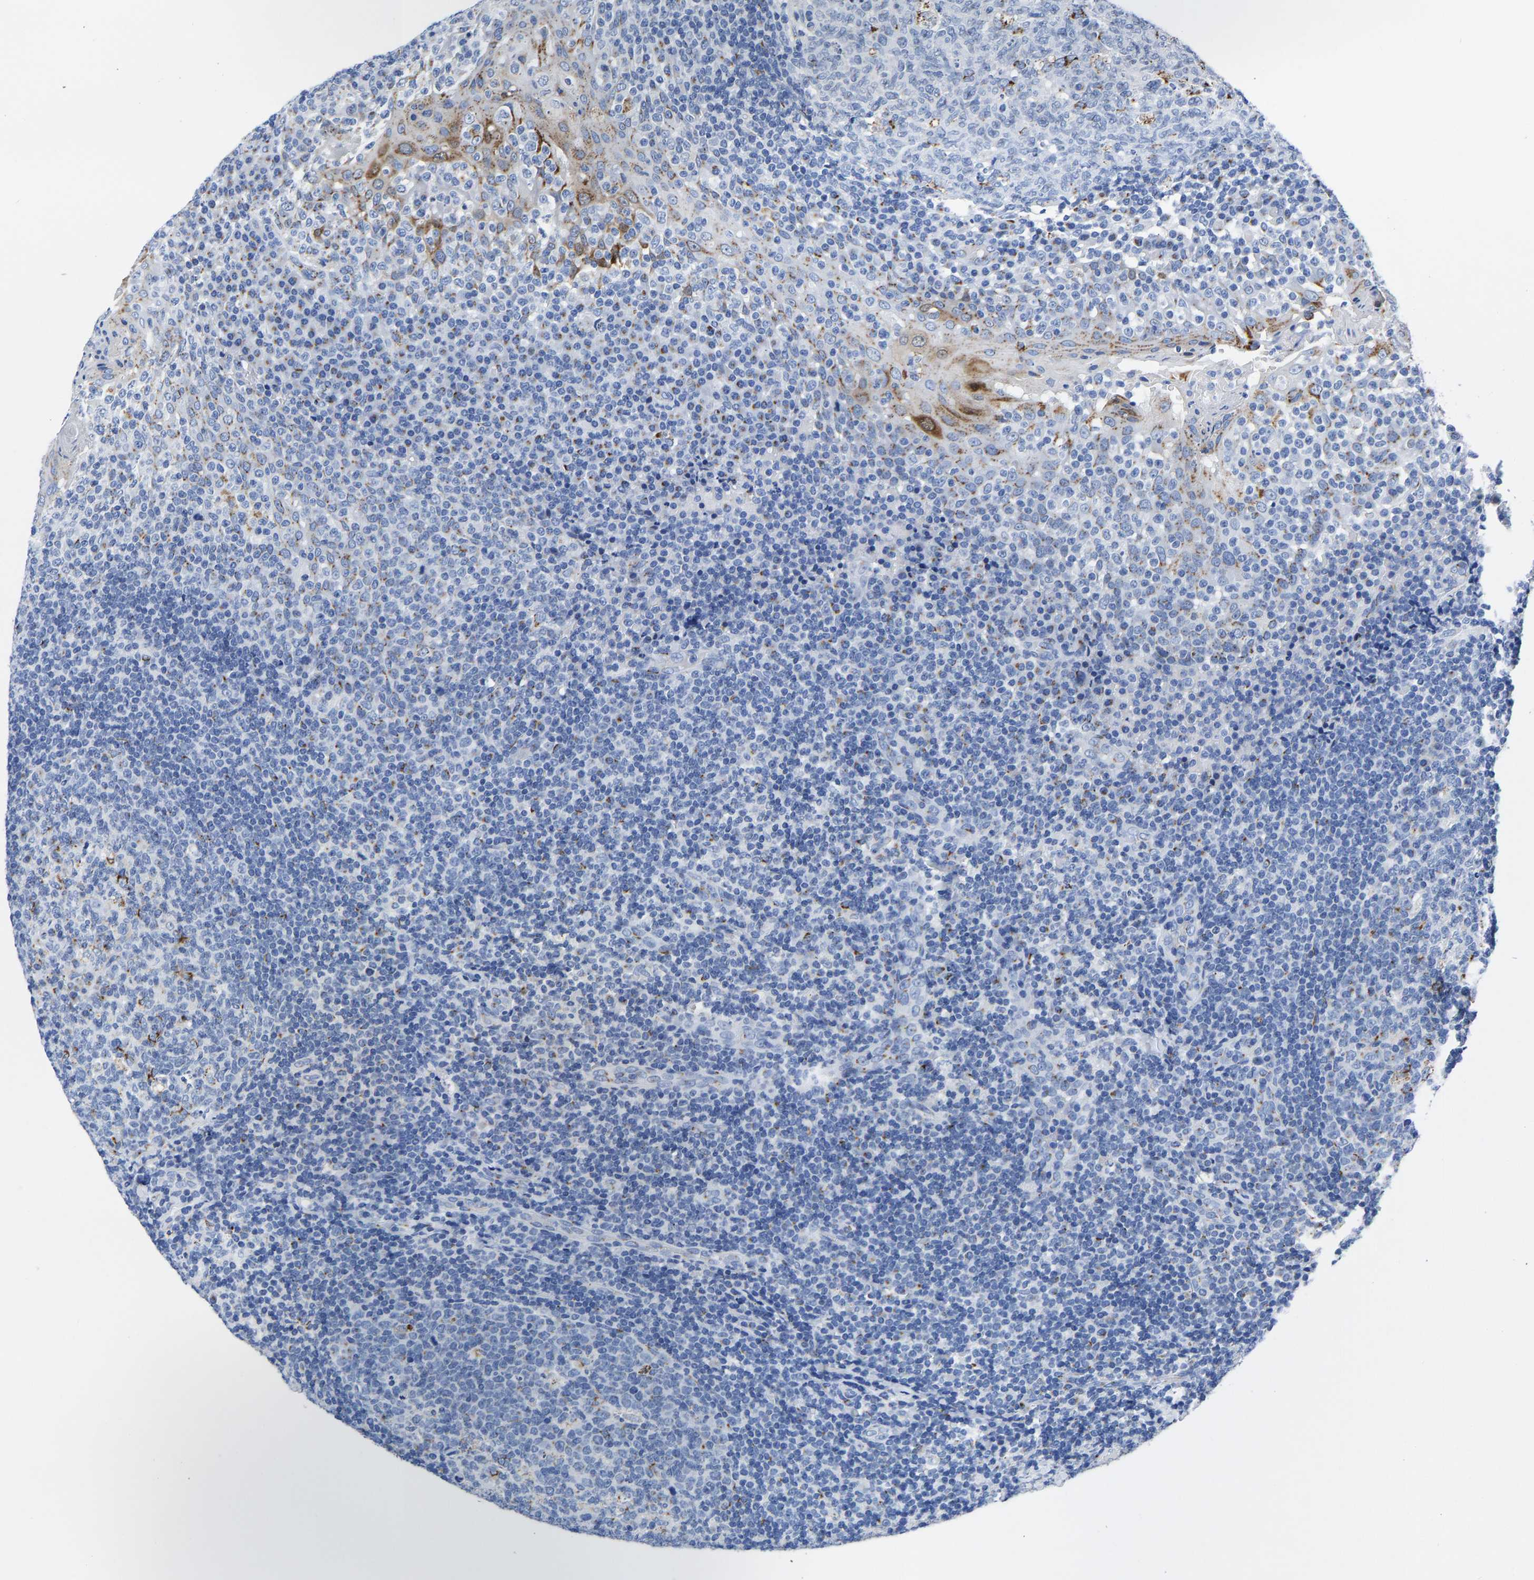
{"staining": {"intensity": "moderate", "quantity": "<25%", "location": "cytoplasmic/membranous"}, "tissue": "tonsil", "cell_type": "Germinal center cells", "image_type": "normal", "snomed": [{"axis": "morphology", "description": "Normal tissue, NOS"}, {"axis": "topography", "description": "Tonsil"}], "caption": "A histopathology image of tonsil stained for a protein exhibits moderate cytoplasmic/membranous brown staining in germinal center cells.", "gene": "TMEM87A", "patient": {"sex": "female", "age": 19}}